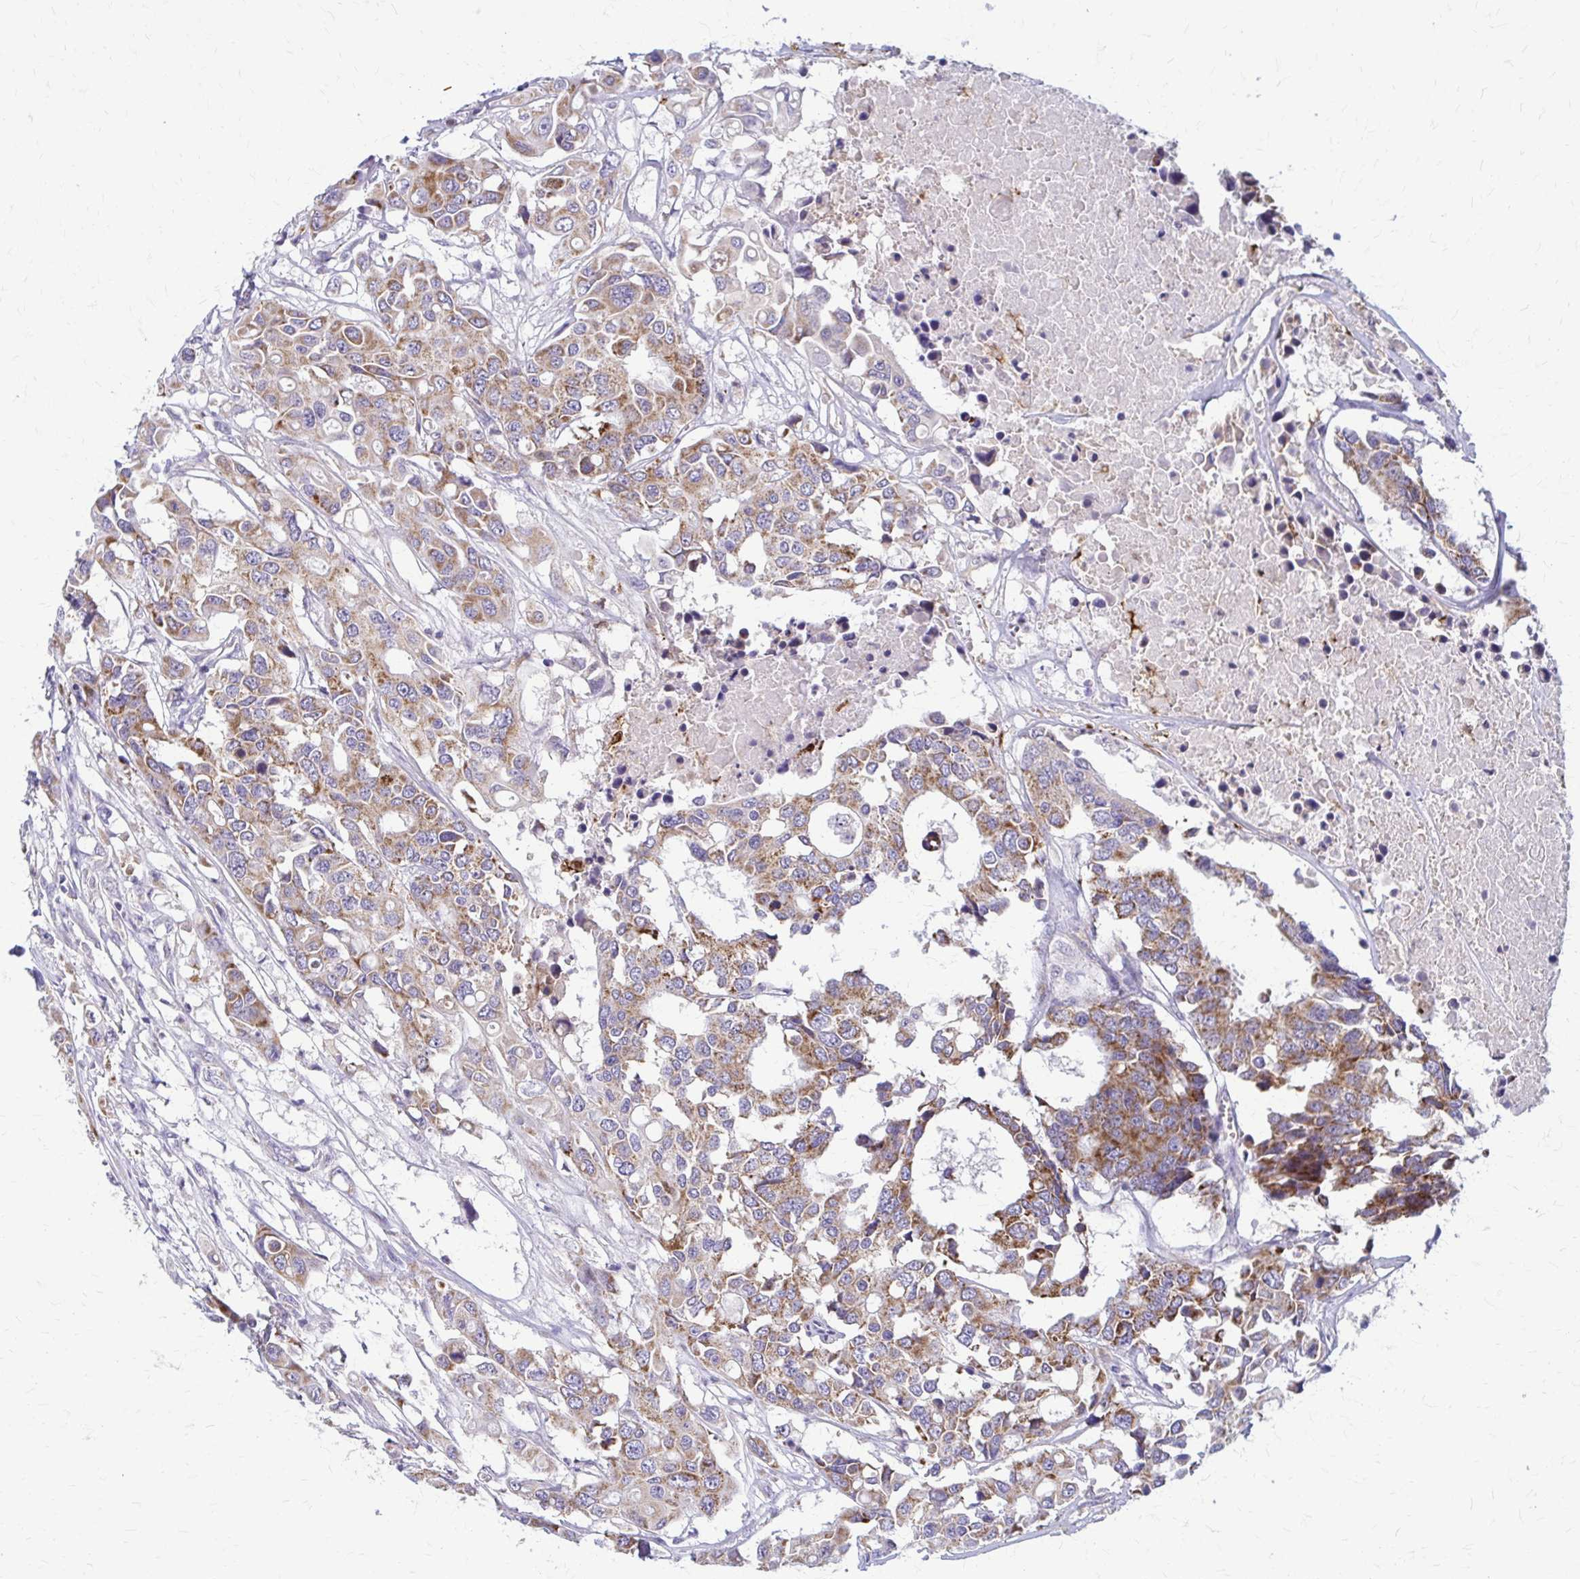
{"staining": {"intensity": "moderate", "quantity": ">75%", "location": "cytoplasmic/membranous"}, "tissue": "colorectal cancer", "cell_type": "Tumor cells", "image_type": "cancer", "snomed": [{"axis": "morphology", "description": "Adenocarcinoma, NOS"}, {"axis": "topography", "description": "Colon"}], "caption": "Immunohistochemistry (DAB) staining of colorectal cancer reveals moderate cytoplasmic/membranous protein positivity in about >75% of tumor cells.", "gene": "SAMD13", "patient": {"sex": "male", "age": 77}}